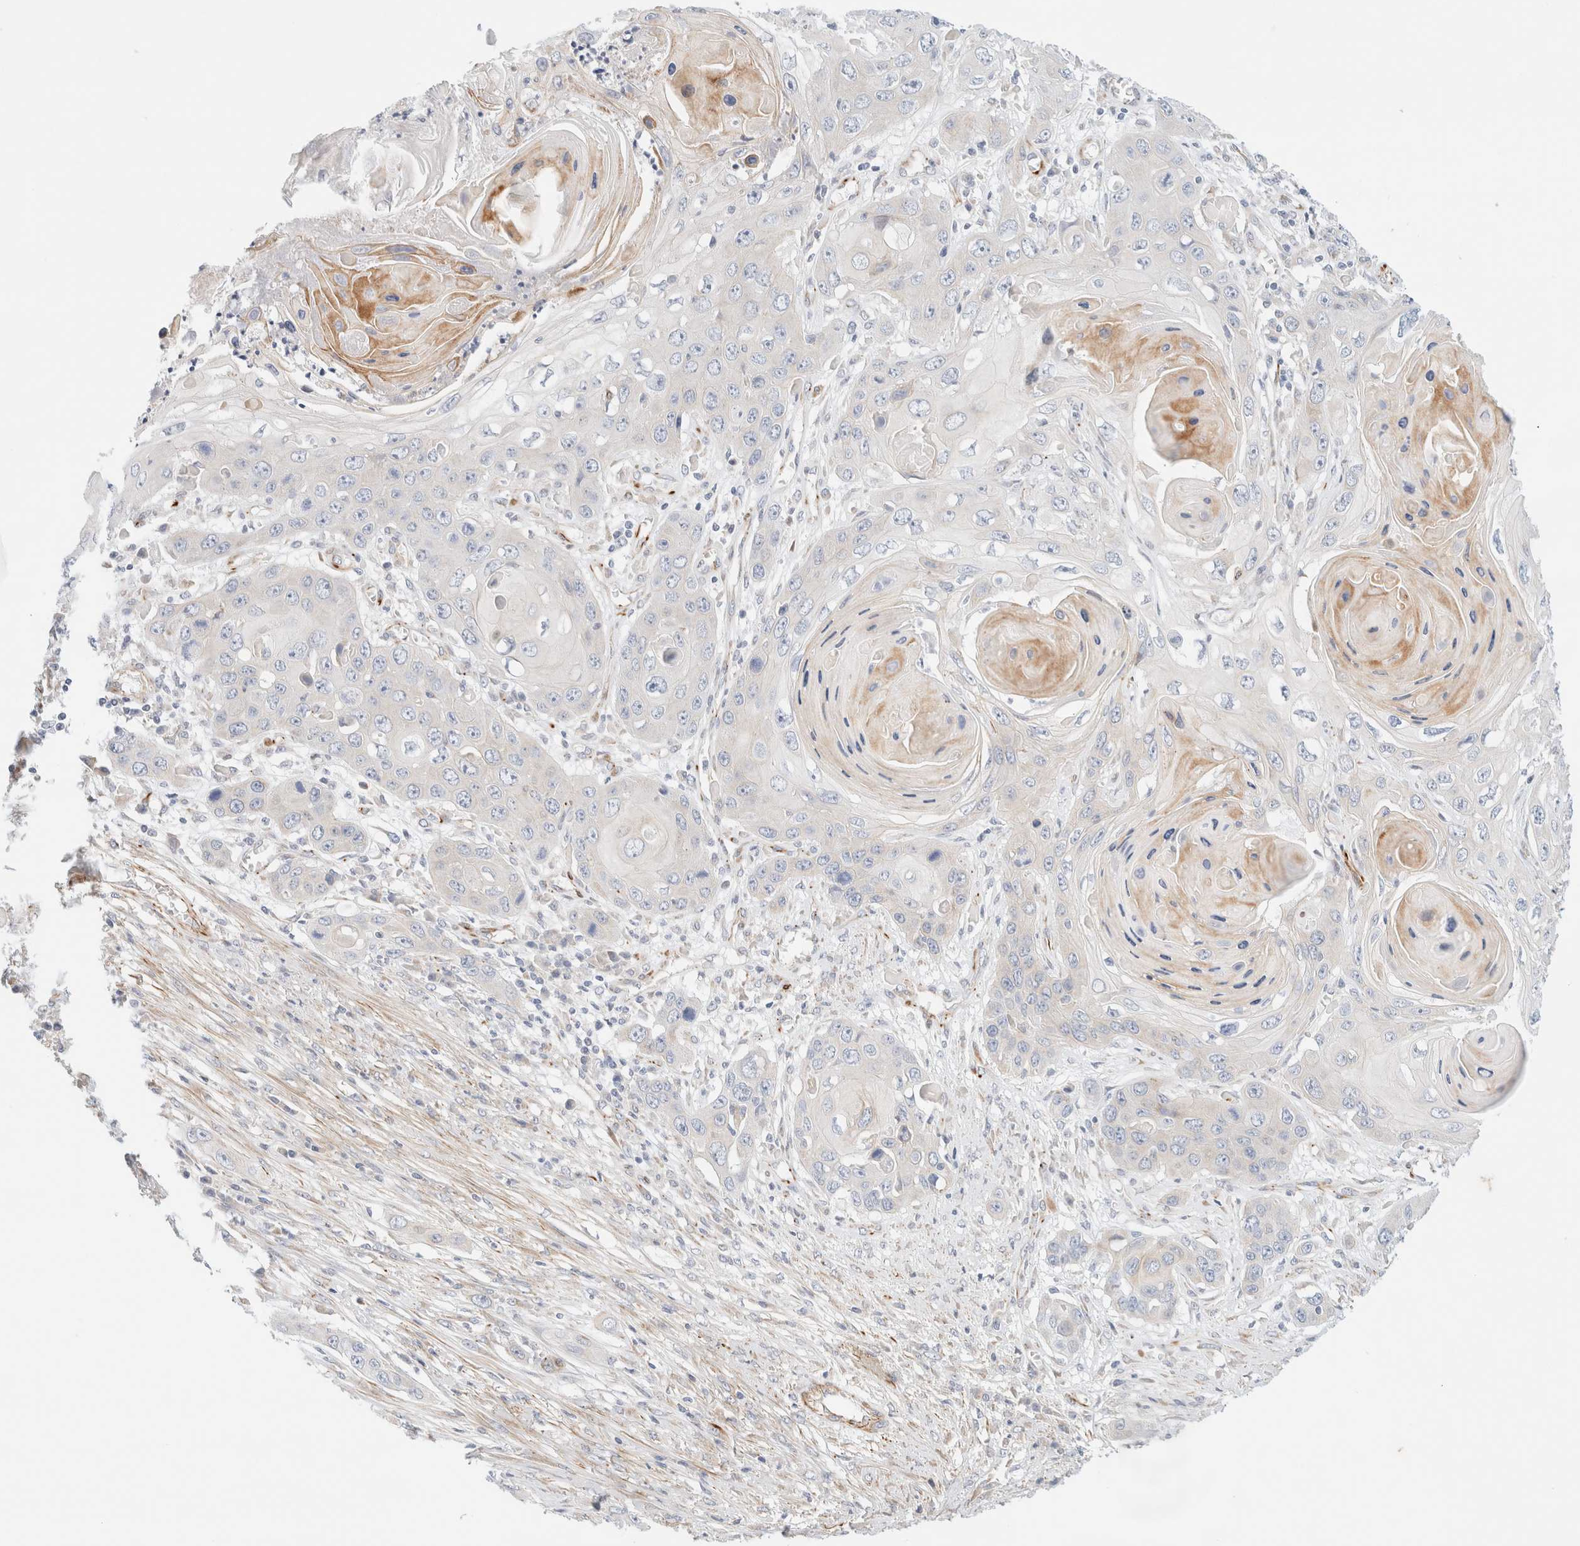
{"staining": {"intensity": "negative", "quantity": "none", "location": "none"}, "tissue": "skin cancer", "cell_type": "Tumor cells", "image_type": "cancer", "snomed": [{"axis": "morphology", "description": "Squamous cell carcinoma, NOS"}, {"axis": "topography", "description": "Skin"}], "caption": "The immunohistochemistry (IHC) histopathology image has no significant staining in tumor cells of squamous cell carcinoma (skin) tissue.", "gene": "SLC25A48", "patient": {"sex": "male", "age": 55}}